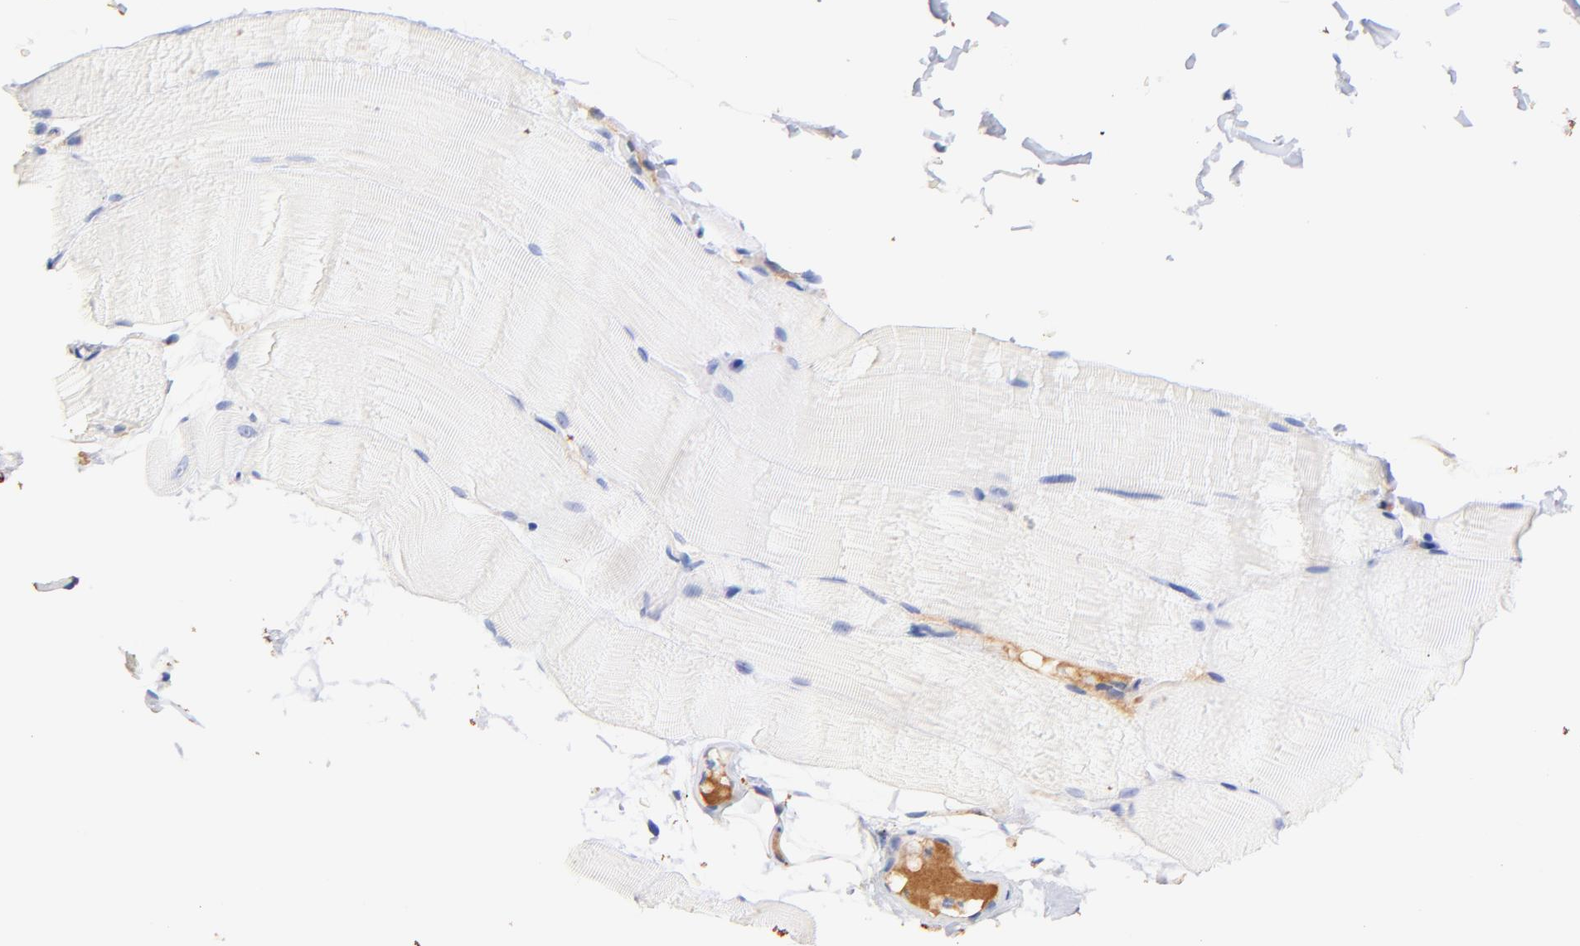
{"staining": {"intensity": "negative", "quantity": "none", "location": "none"}, "tissue": "skeletal muscle", "cell_type": "Myocytes", "image_type": "normal", "snomed": [{"axis": "morphology", "description": "Normal tissue, NOS"}, {"axis": "topography", "description": "Skeletal muscle"}, {"axis": "topography", "description": "Parathyroid gland"}], "caption": "The immunohistochemistry (IHC) image has no significant positivity in myocytes of skeletal muscle.", "gene": "IGLV7", "patient": {"sex": "female", "age": 37}}